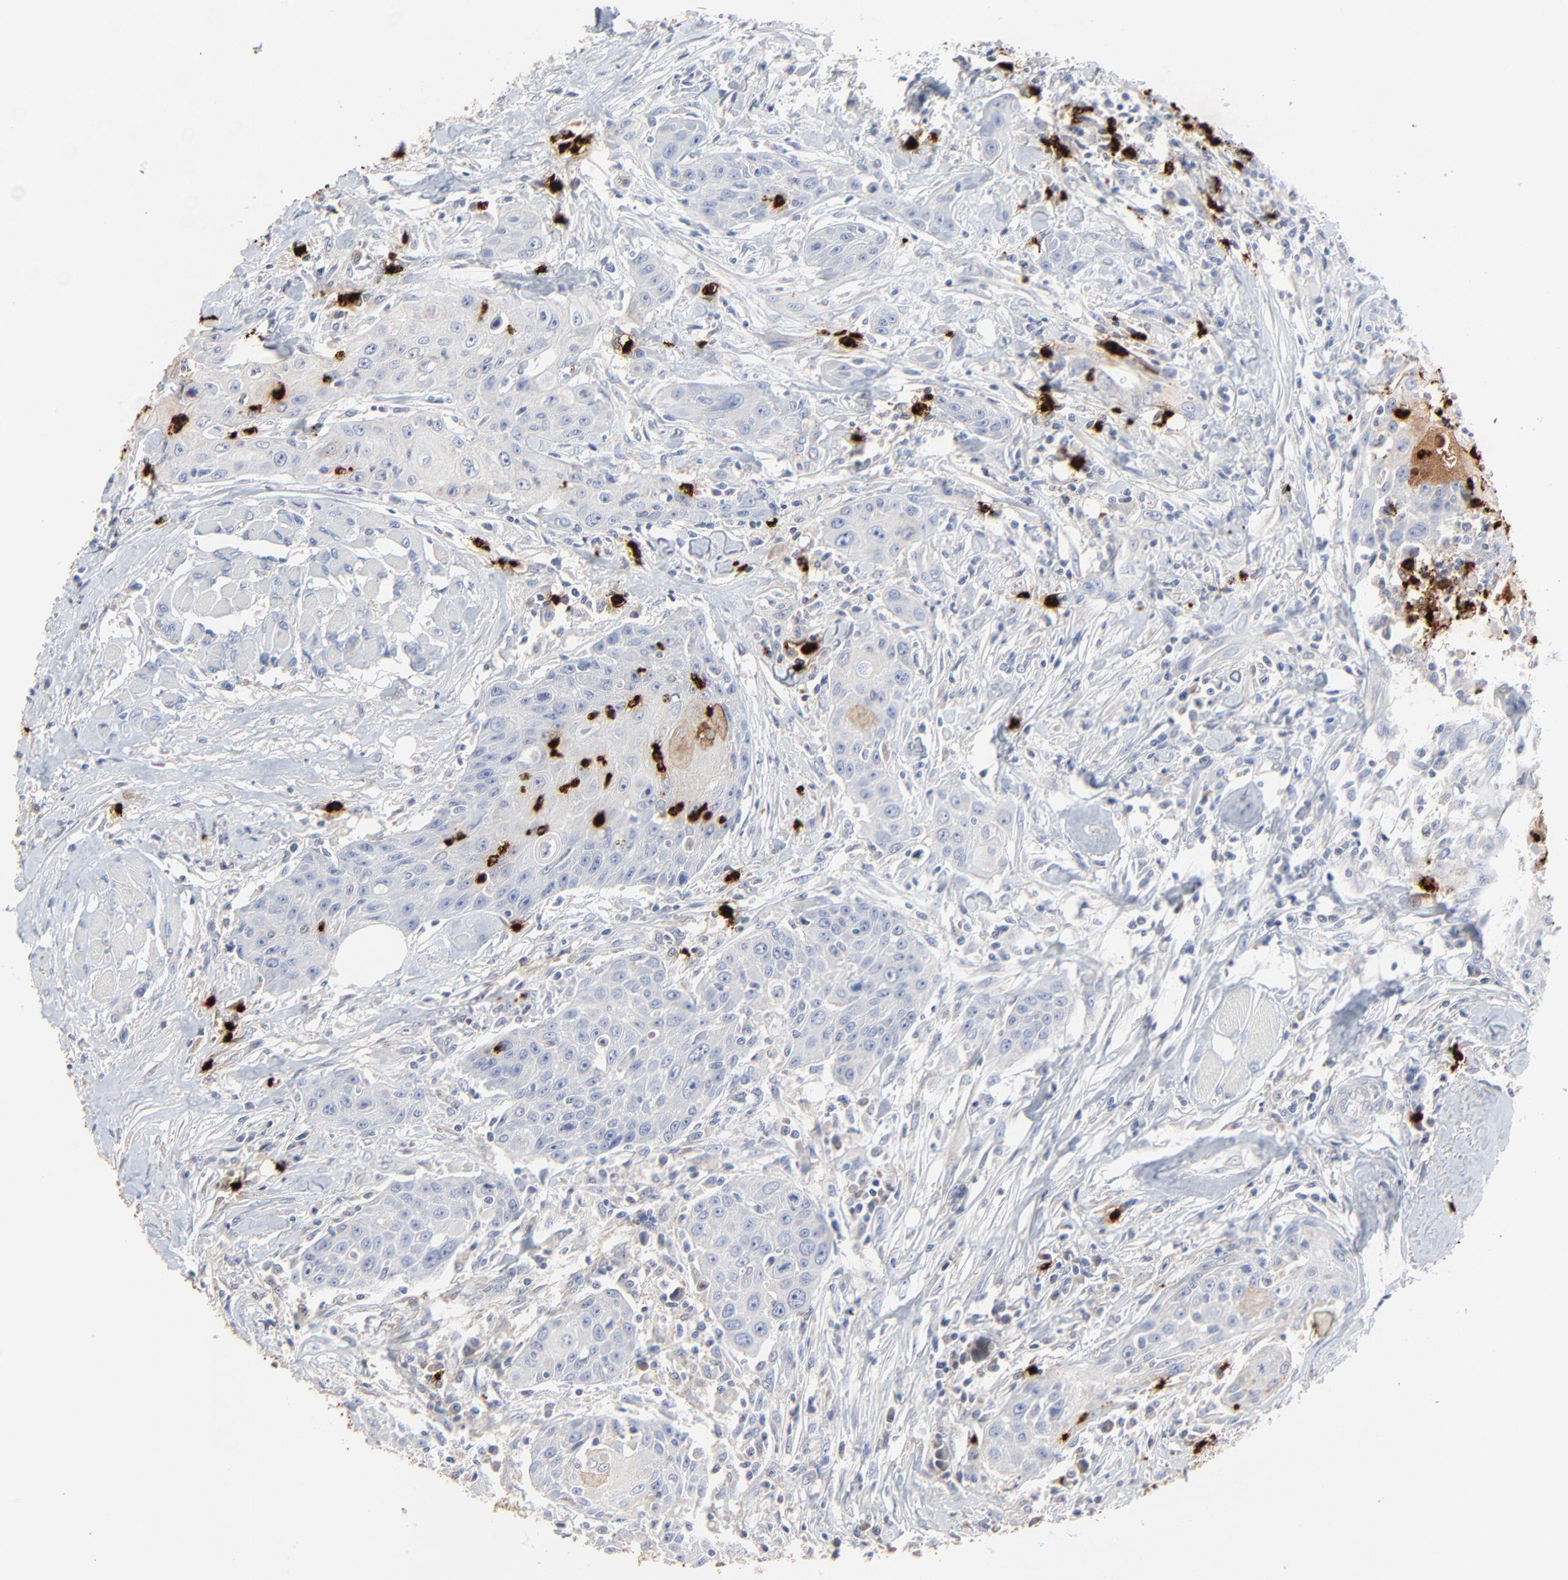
{"staining": {"intensity": "strong", "quantity": "<25%", "location": "cytoplasmic/membranous"}, "tissue": "head and neck cancer", "cell_type": "Tumor cells", "image_type": "cancer", "snomed": [{"axis": "morphology", "description": "Squamous cell carcinoma, NOS"}, {"axis": "topography", "description": "Oral tissue"}, {"axis": "topography", "description": "Head-Neck"}], "caption": "Squamous cell carcinoma (head and neck) tissue shows strong cytoplasmic/membranous expression in approximately <25% of tumor cells, visualized by immunohistochemistry.", "gene": "LCN2", "patient": {"sex": "female", "age": 82}}